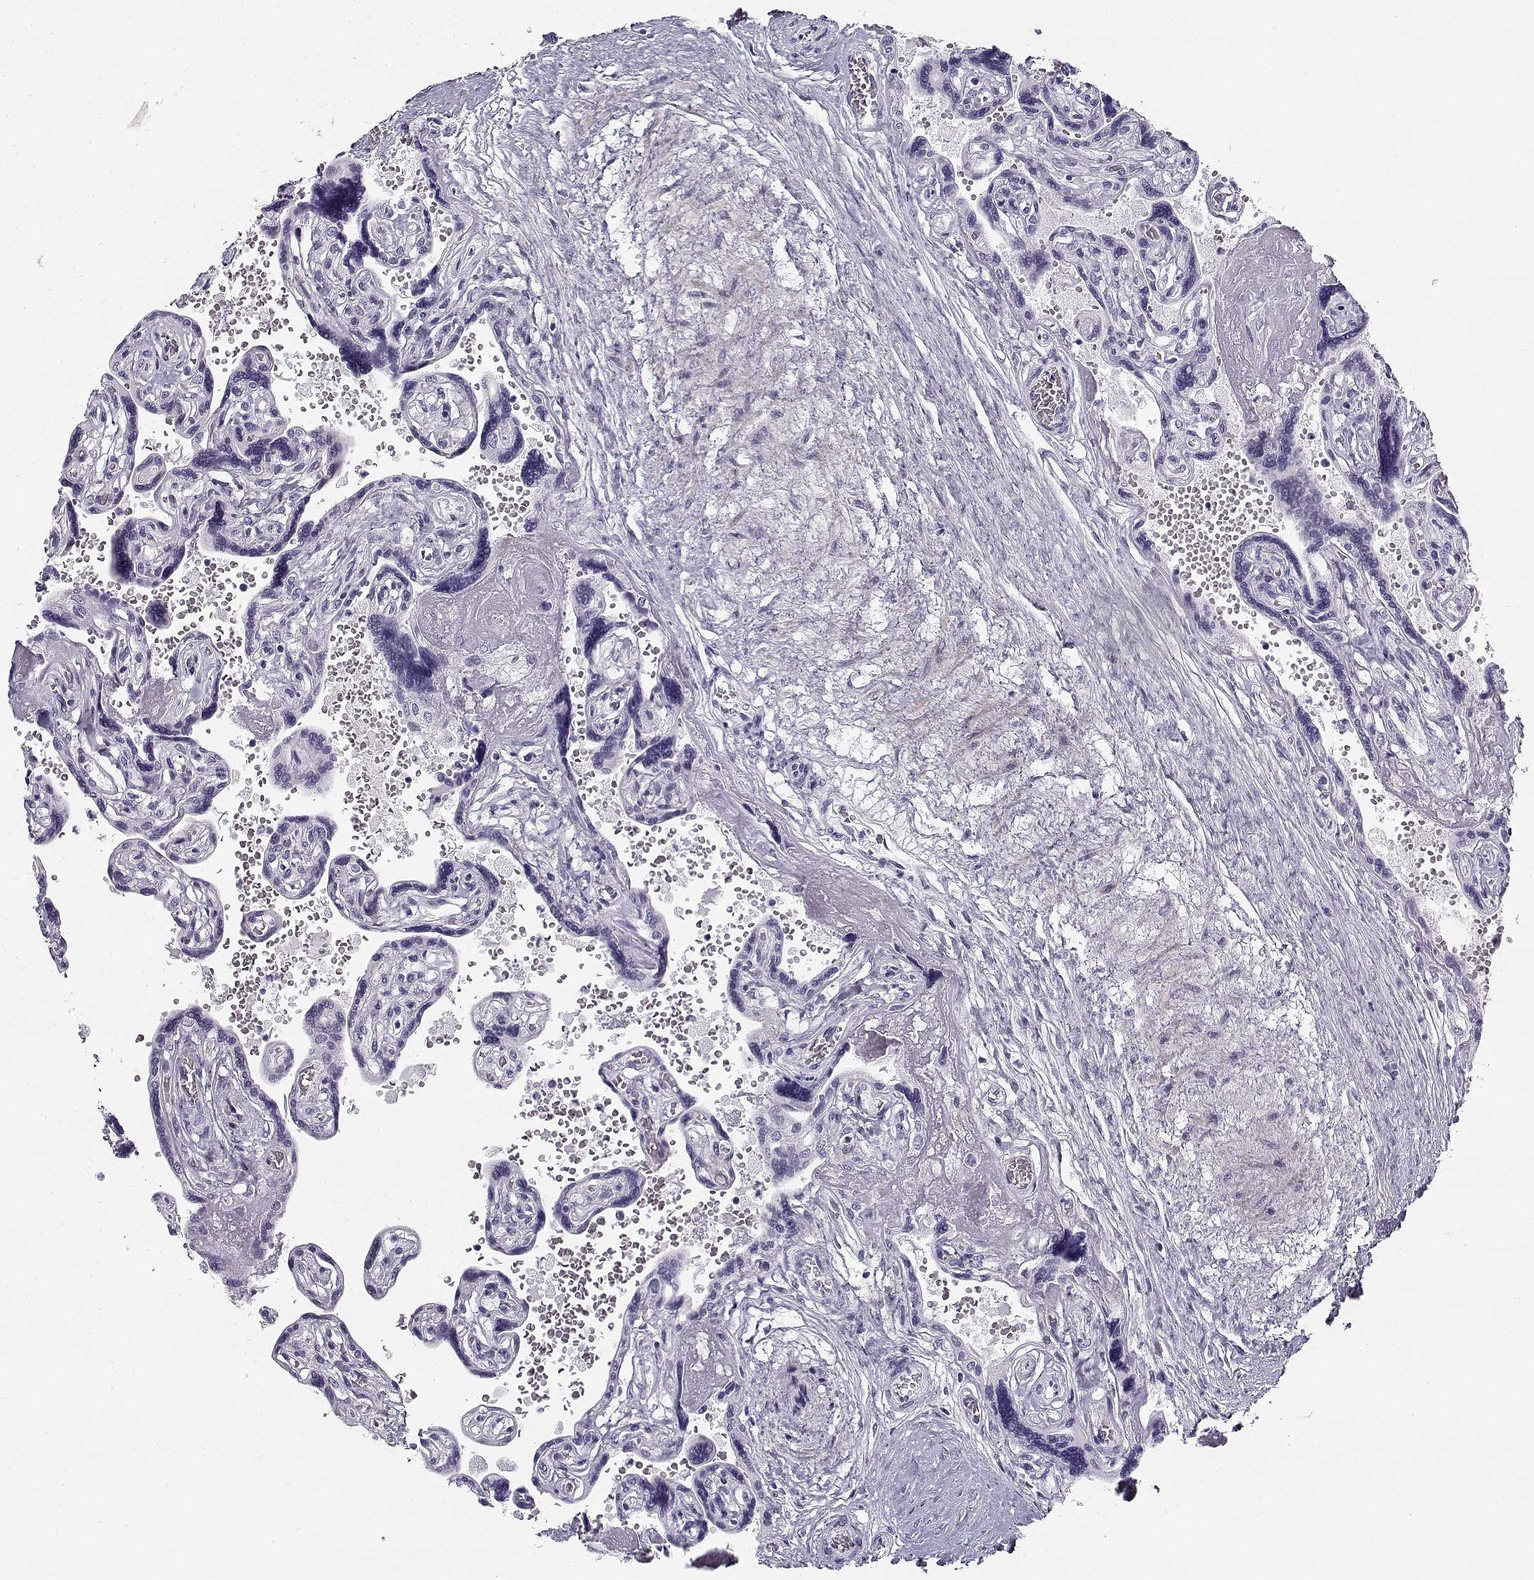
{"staining": {"intensity": "negative", "quantity": "none", "location": "none"}, "tissue": "placenta", "cell_type": "Decidual cells", "image_type": "normal", "snomed": [{"axis": "morphology", "description": "Normal tissue, NOS"}, {"axis": "topography", "description": "Placenta"}], "caption": "DAB (3,3'-diaminobenzidine) immunohistochemical staining of benign human placenta exhibits no significant positivity in decidual cells. Nuclei are stained in blue.", "gene": "CREB3L3", "patient": {"sex": "female", "age": 32}}